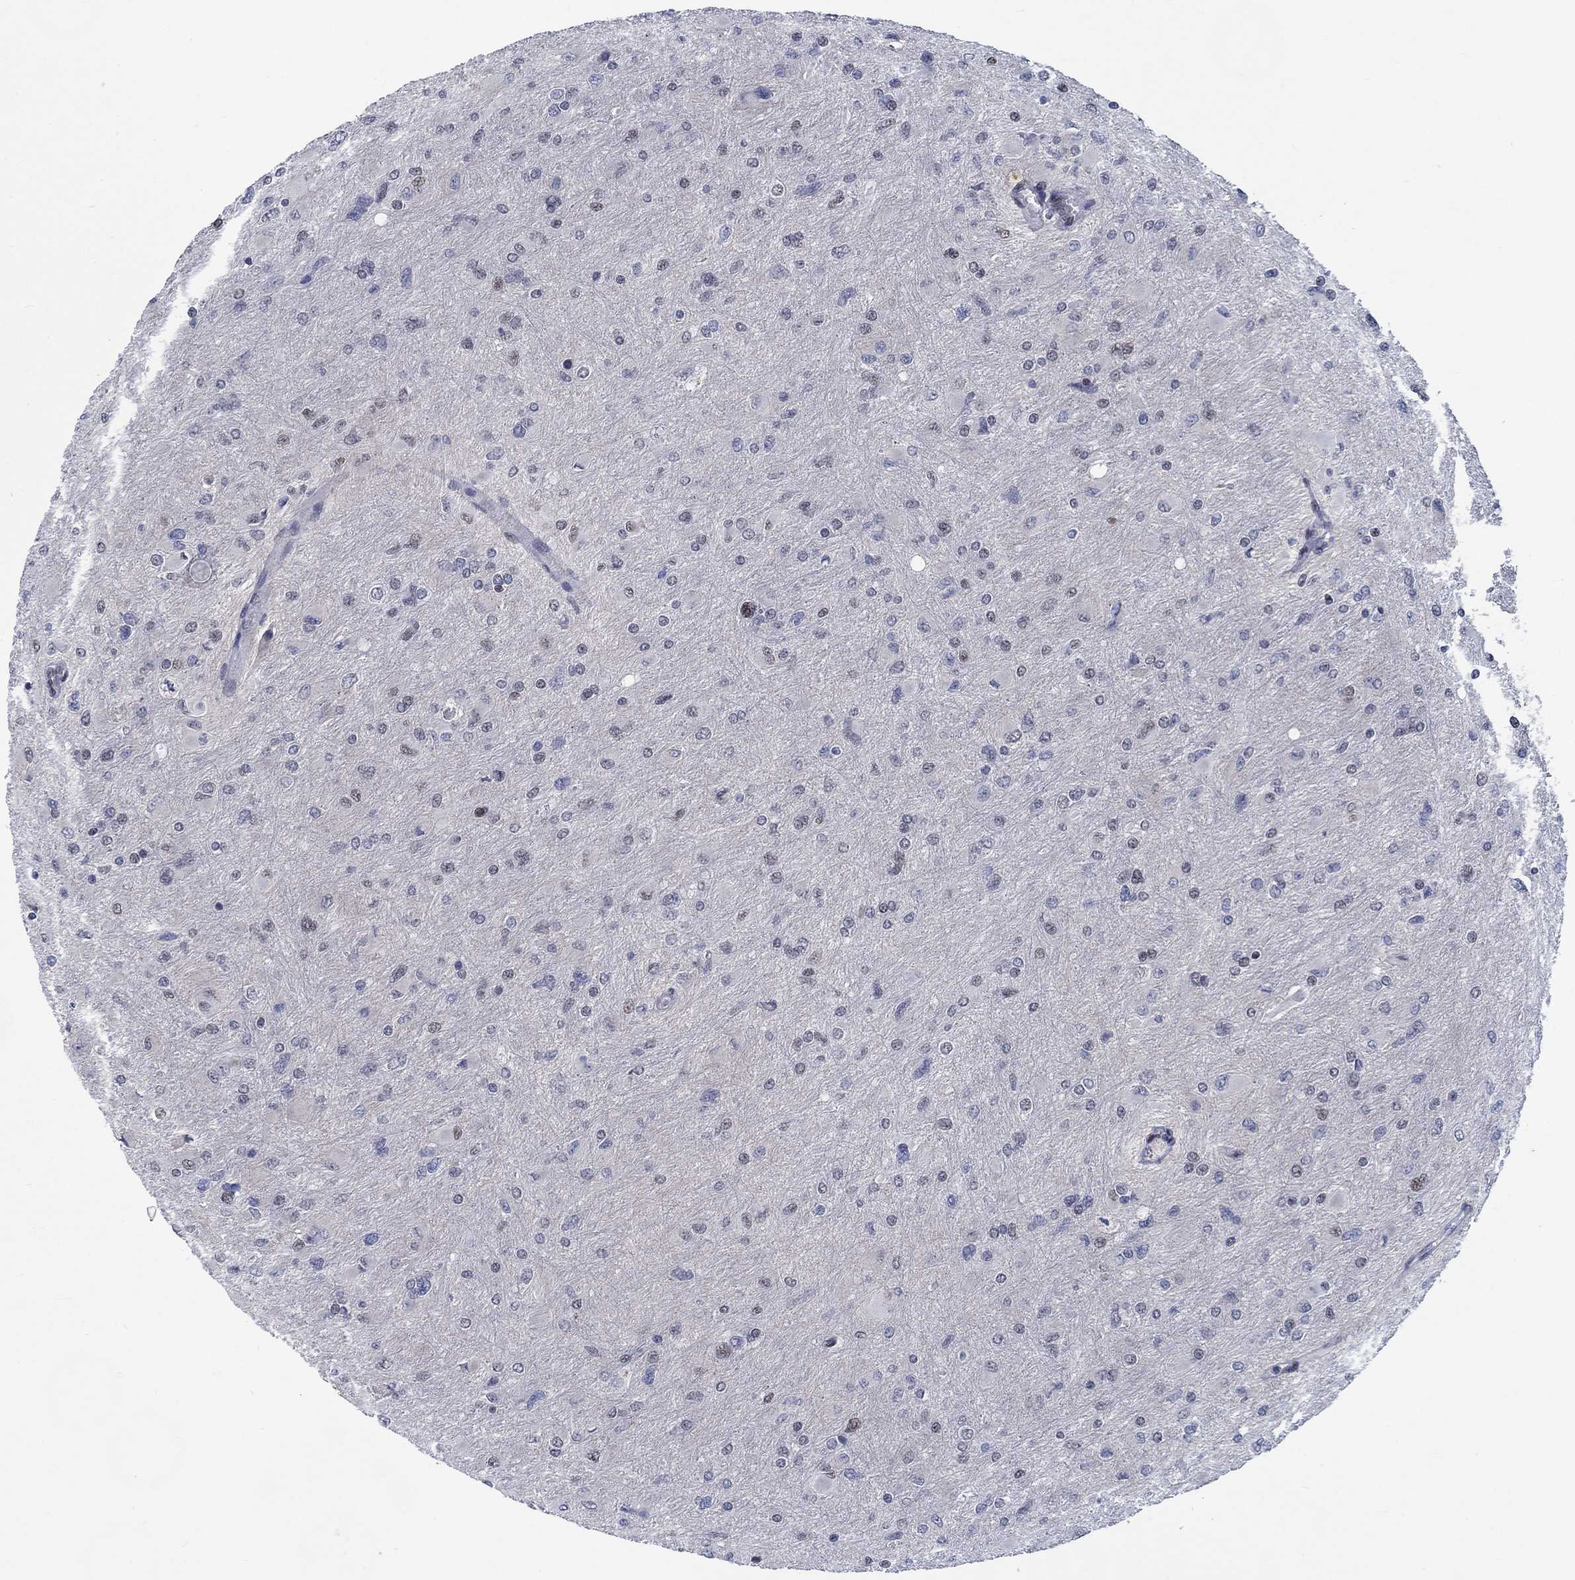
{"staining": {"intensity": "weak", "quantity": "25%-75%", "location": "nuclear"}, "tissue": "glioma", "cell_type": "Tumor cells", "image_type": "cancer", "snomed": [{"axis": "morphology", "description": "Glioma, malignant, High grade"}, {"axis": "topography", "description": "Cerebral cortex"}], "caption": "Immunohistochemistry (IHC) photomicrograph of neoplastic tissue: human glioma stained using immunohistochemistry (IHC) displays low levels of weak protein expression localized specifically in the nuclear of tumor cells, appearing as a nuclear brown color.", "gene": "HTN1", "patient": {"sex": "female", "age": 36}}